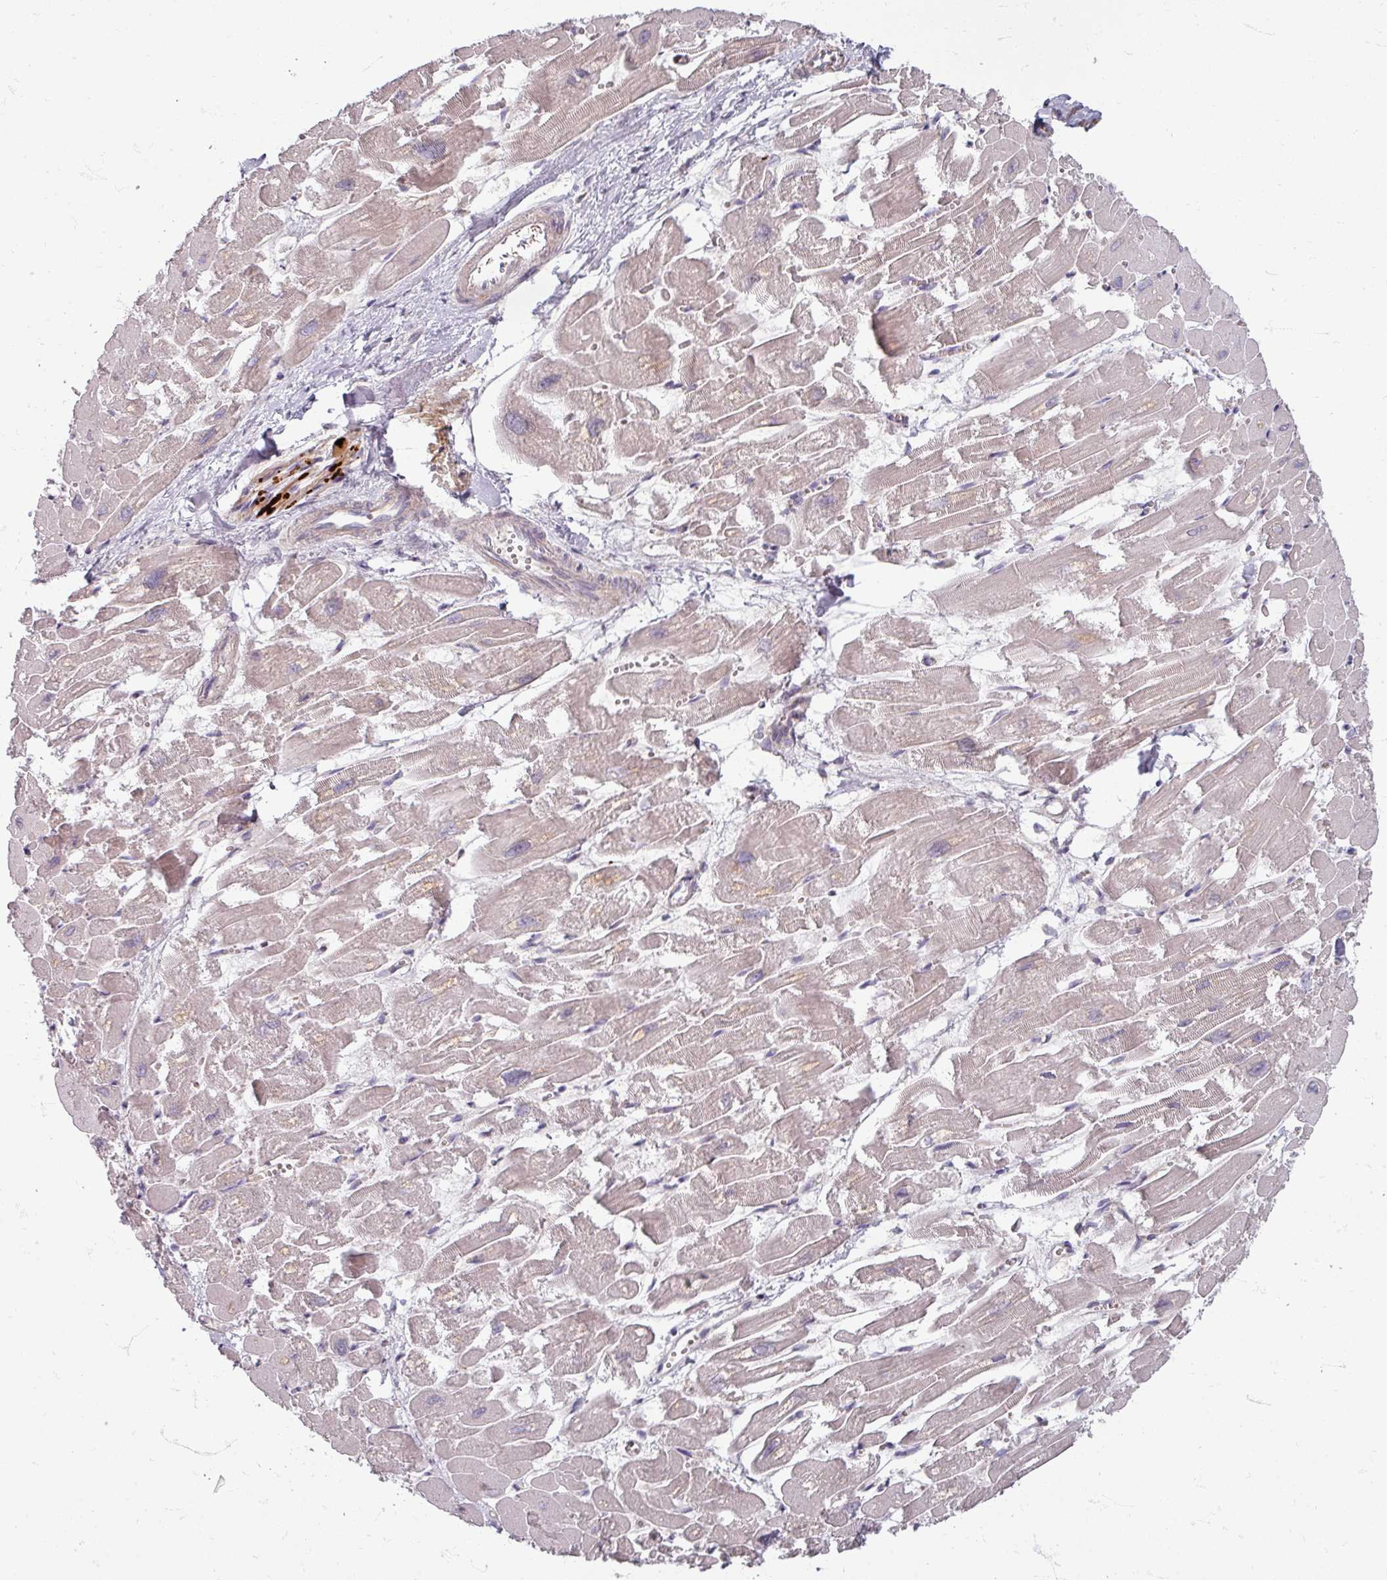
{"staining": {"intensity": "weak", "quantity": "25%-75%", "location": "cytoplasmic/membranous"}, "tissue": "heart muscle", "cell_type": "Cardiomyocytes", "image_type": "normal", "snomed": [{"axis": "morphology", "description": "Normal tissue, NOS"}, {"axis": "topography", "description": "Heart"}], "caption": "DAB (3,3'-diaminobenzidine) immunohistochemical staining of unremarkable human heart muscle displays weak cytoplasmic/membranous protein positivity in about 25%-75% of cardiomyocytes. The staining was performed using DAB (3,3'-diaminobenzidine) to visualize the protein expression in brown, while the nuclei were stained in blue with hematoxylin (Magnification: 20x).", "gene": "STAM", "patient": {"sex": "male", "age": 54}}